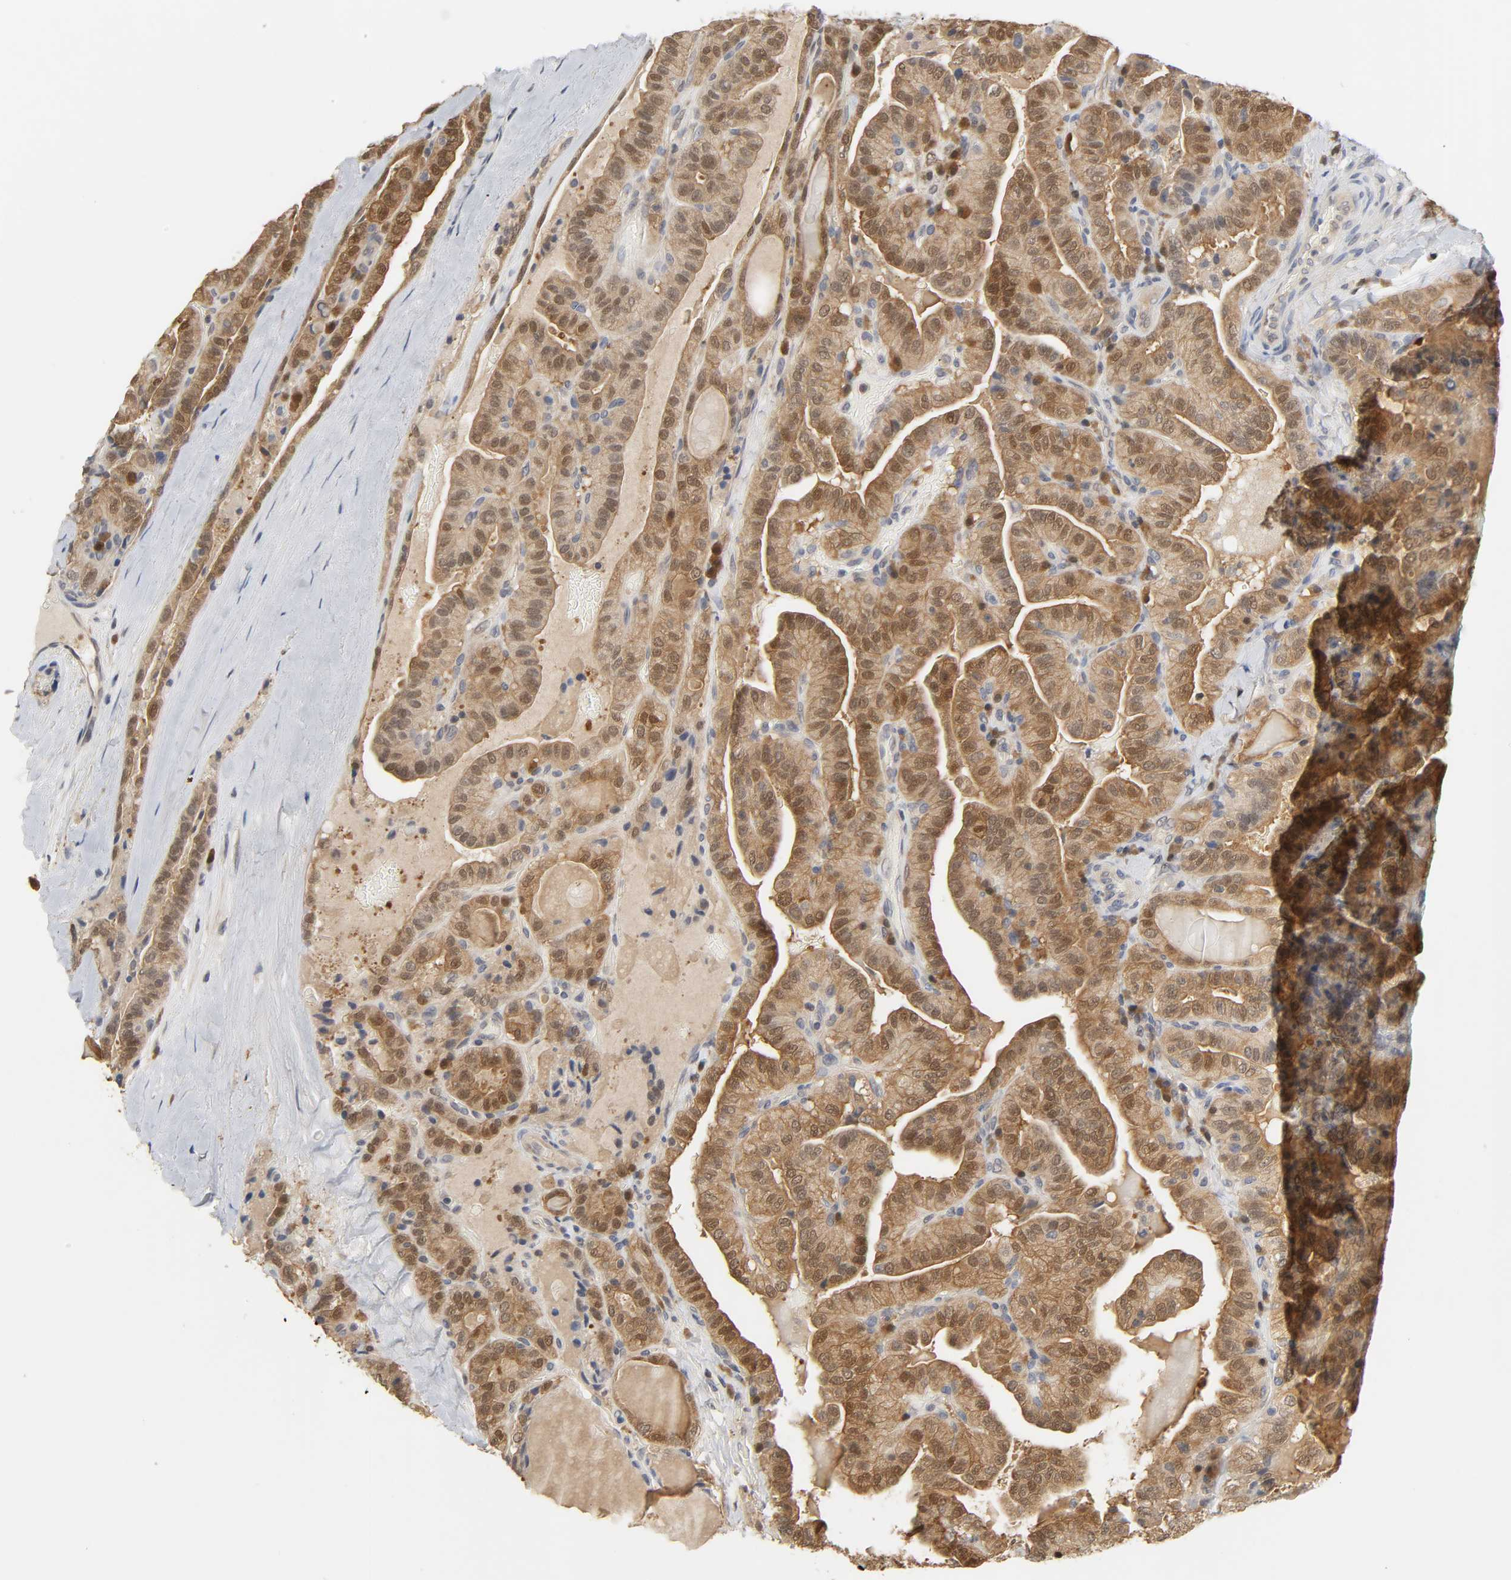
{"staining": {"intensity": "moderate", "quantity": ">75%", "location": "cytoplasmic/membranous,nuclear"}, "tissue": "thyroid cancer", "cell_type": "Tumor cells", "image_type": "cancer", "snomed": [{"axis": "morphology", "description": "Papillary adenocarcinoma, NOS"}, {"axis": "topography", "description": "Thyroid gland"}], "caption": "A medium amount of moderate cytoplasmic/membranous and nuclear staining is present in about >75% of tumor cells in thyroid cancer (papillary adenocarcinoma) tissue.", "gene": "MIF", "patient": {"sex": "male", "age": 77}}